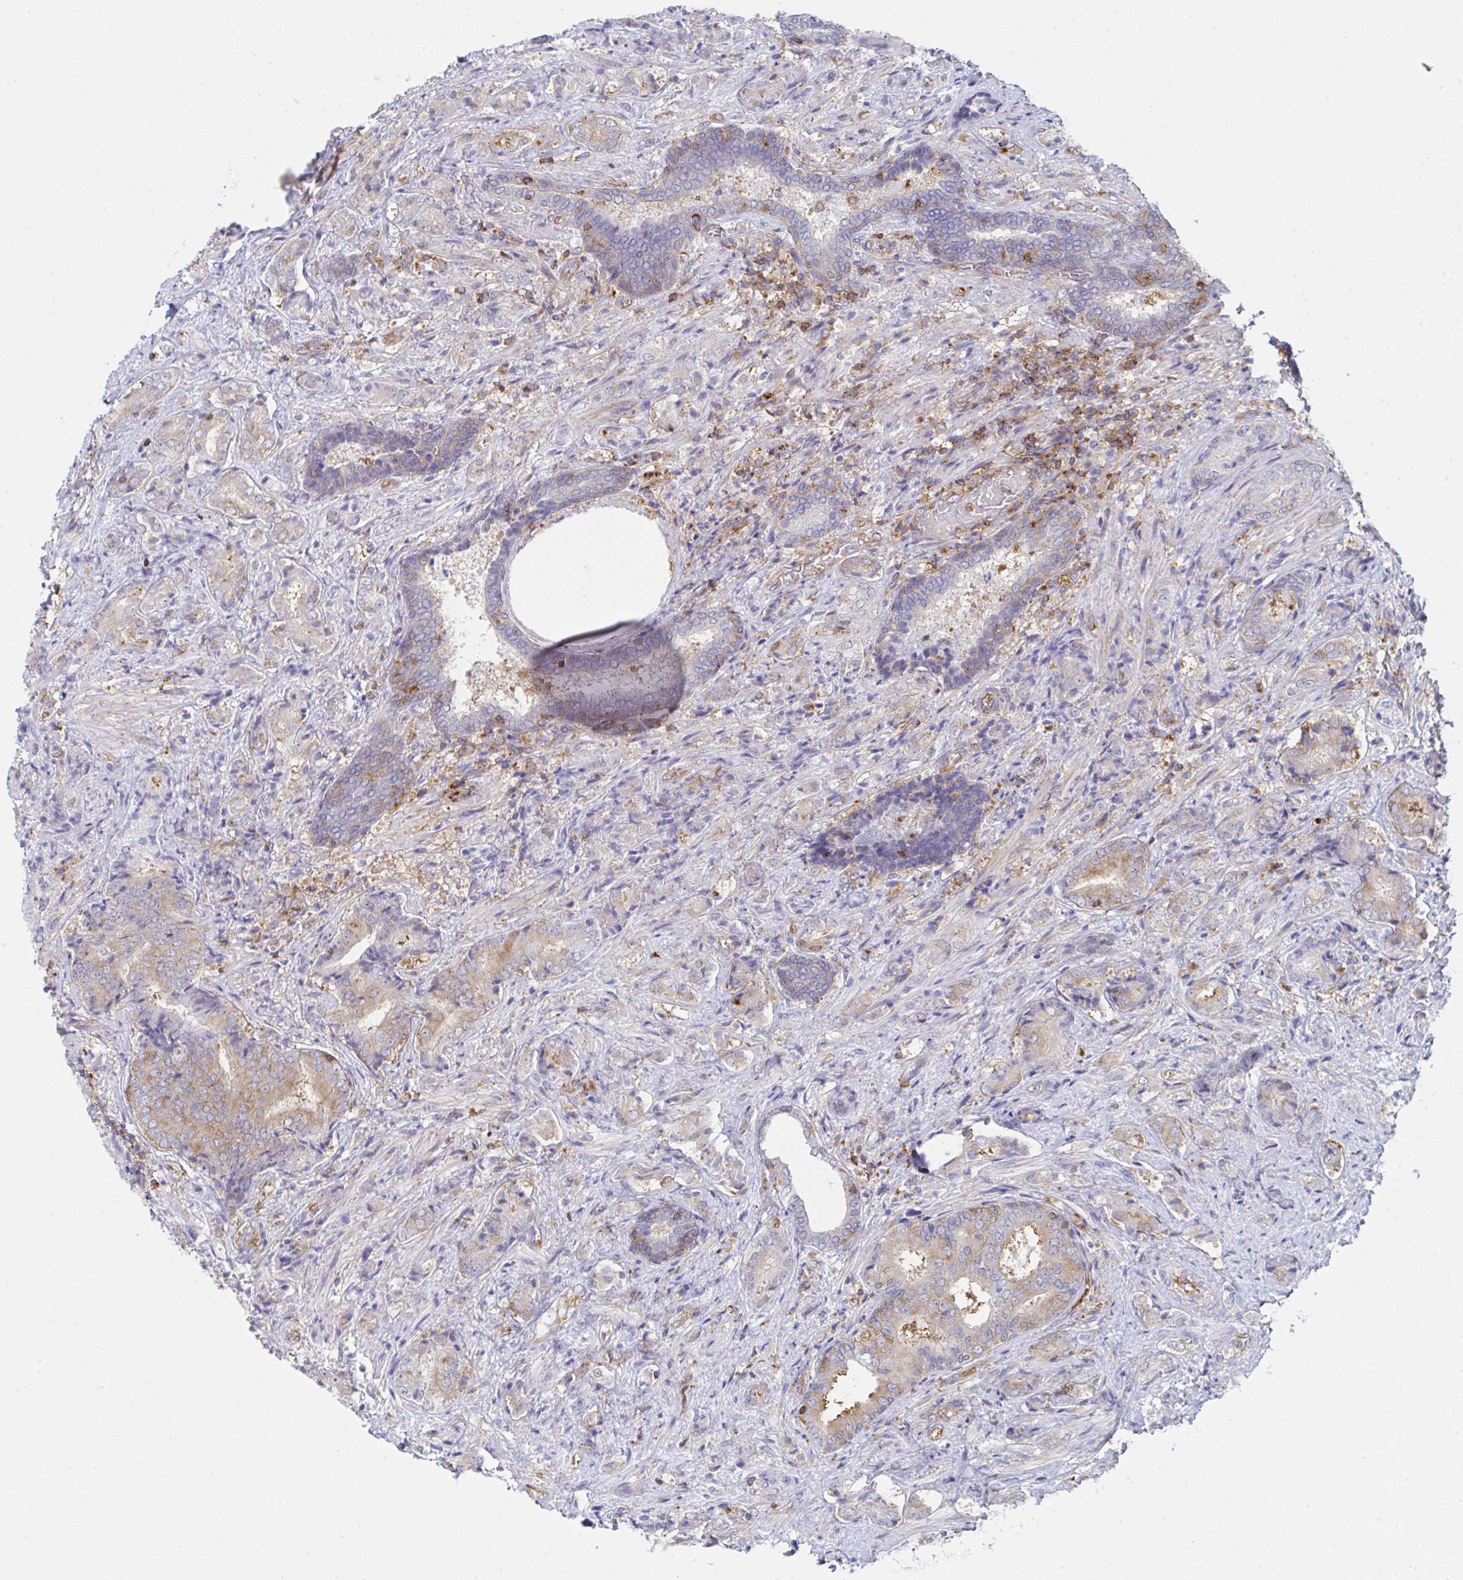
{"staining": {"intensity": "weak", "quantity": "25%-75%", "location": "cytoplasmic/membranous"}, "tissue": "prostate cancer", "cell_type": "Tumor cells", "image_type": "cancer", "snomed": [{"axis": "morphology", "description": "Adenocarcinoma, High grade"}, {"axis": "topography", "description": "Prostate"}], "caption": "This histopathology image reveals immunohistochemistry (IHC) staining of human prostate high-grade adenocarcinoma, with low weak cytoplasmic/membranous positivity in approximately 25%-75% of tumor cells.", "gene": "WNK1", "patient": {"sex": "male", "age": 62}}